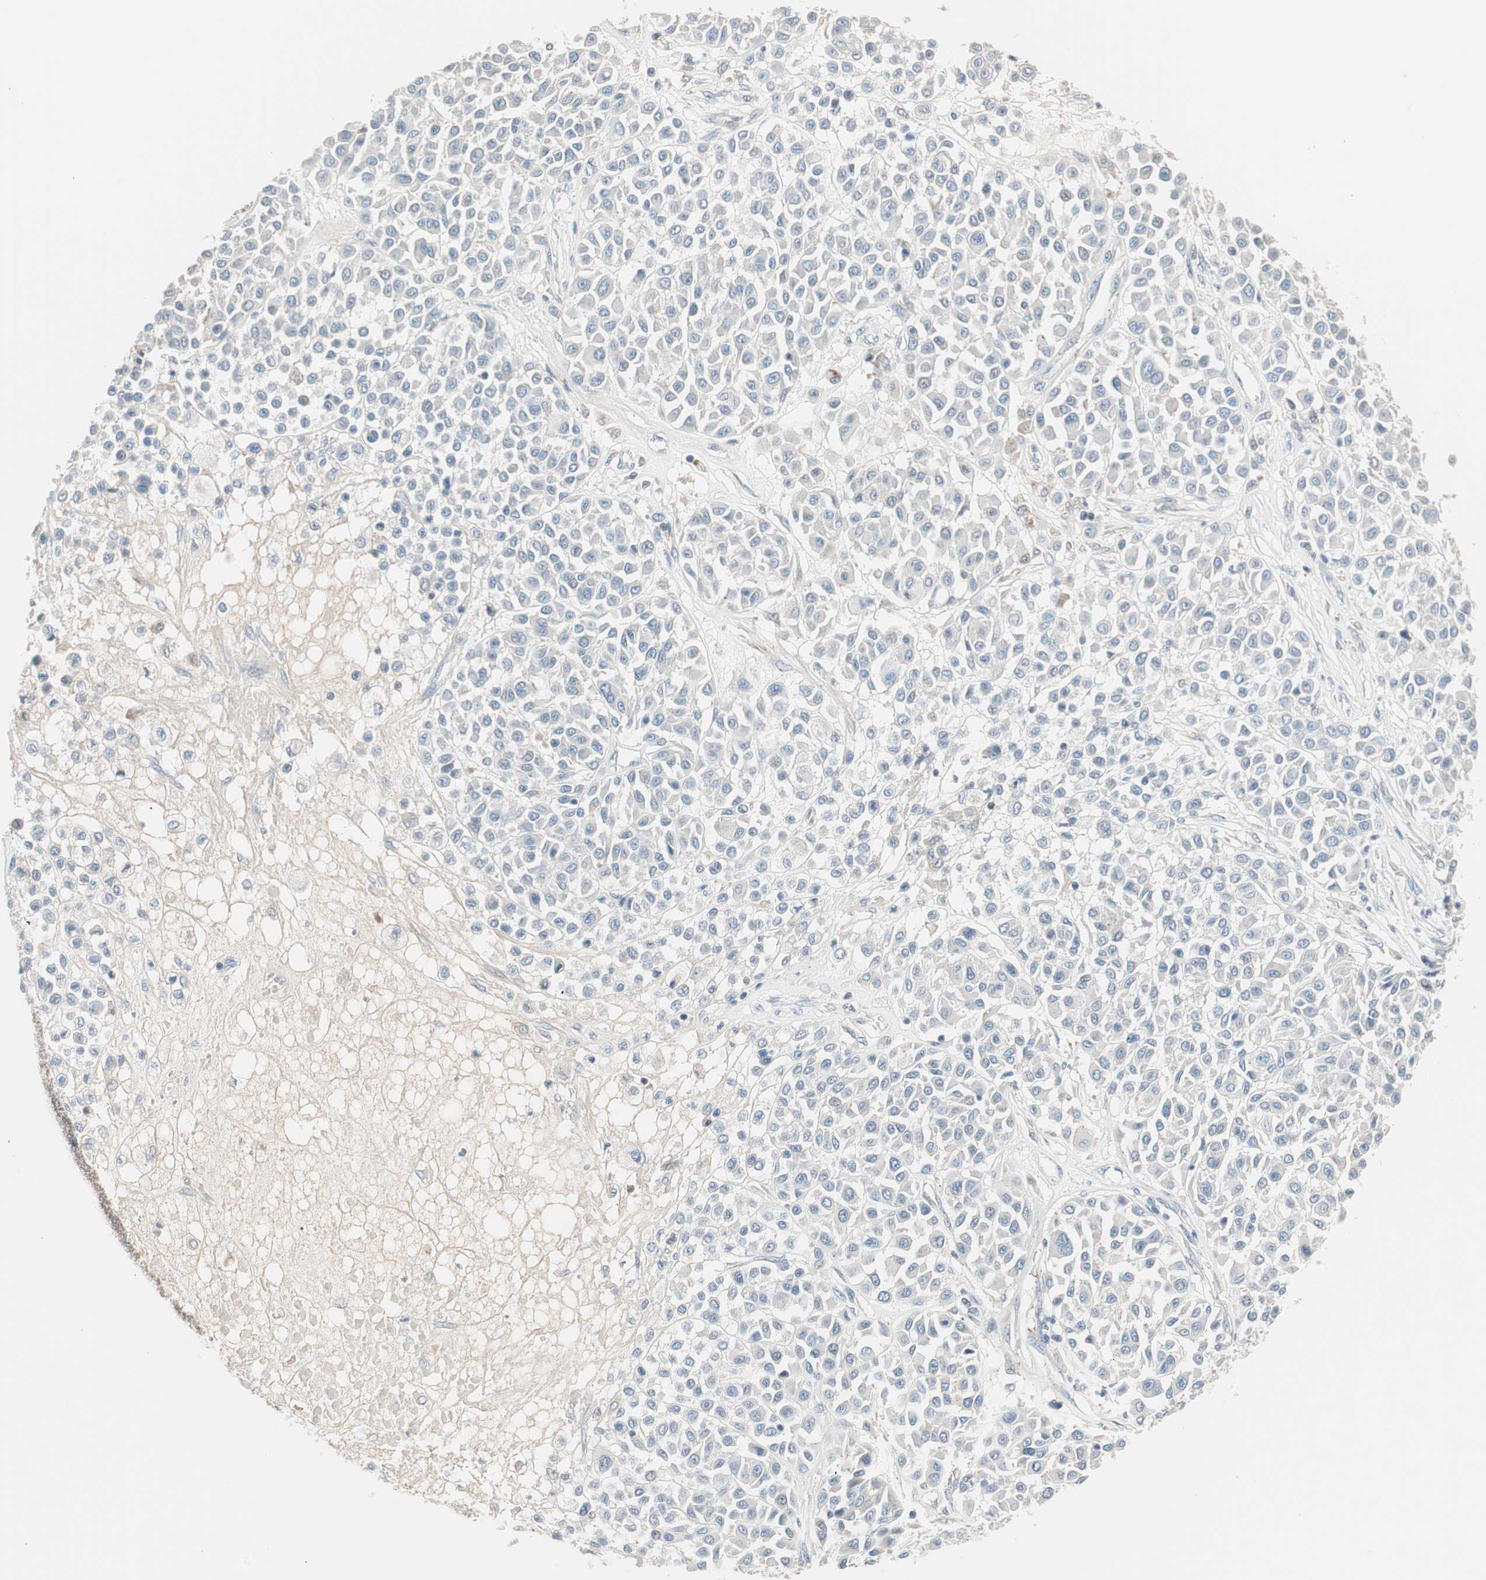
{"staining": {"intensity": "negative", "quantity": "none", "location": "none"}, "tissue": "melanoma", "cell_type": "Tumor cells", "image_type": "cancer", "snomed": [{"axis": "morphology", "description": "Malignant melanoma, Metastatic site"}, {"axis": "topography", "description": "Soft tissue"}], "caption": "This is an immunohistochemistry histopathology image of malignant melanoma (metastatic site). There is no positivity in tumor cells.", "gene": "RAD54B", "patient": {"sex": "male", "age": 41}}